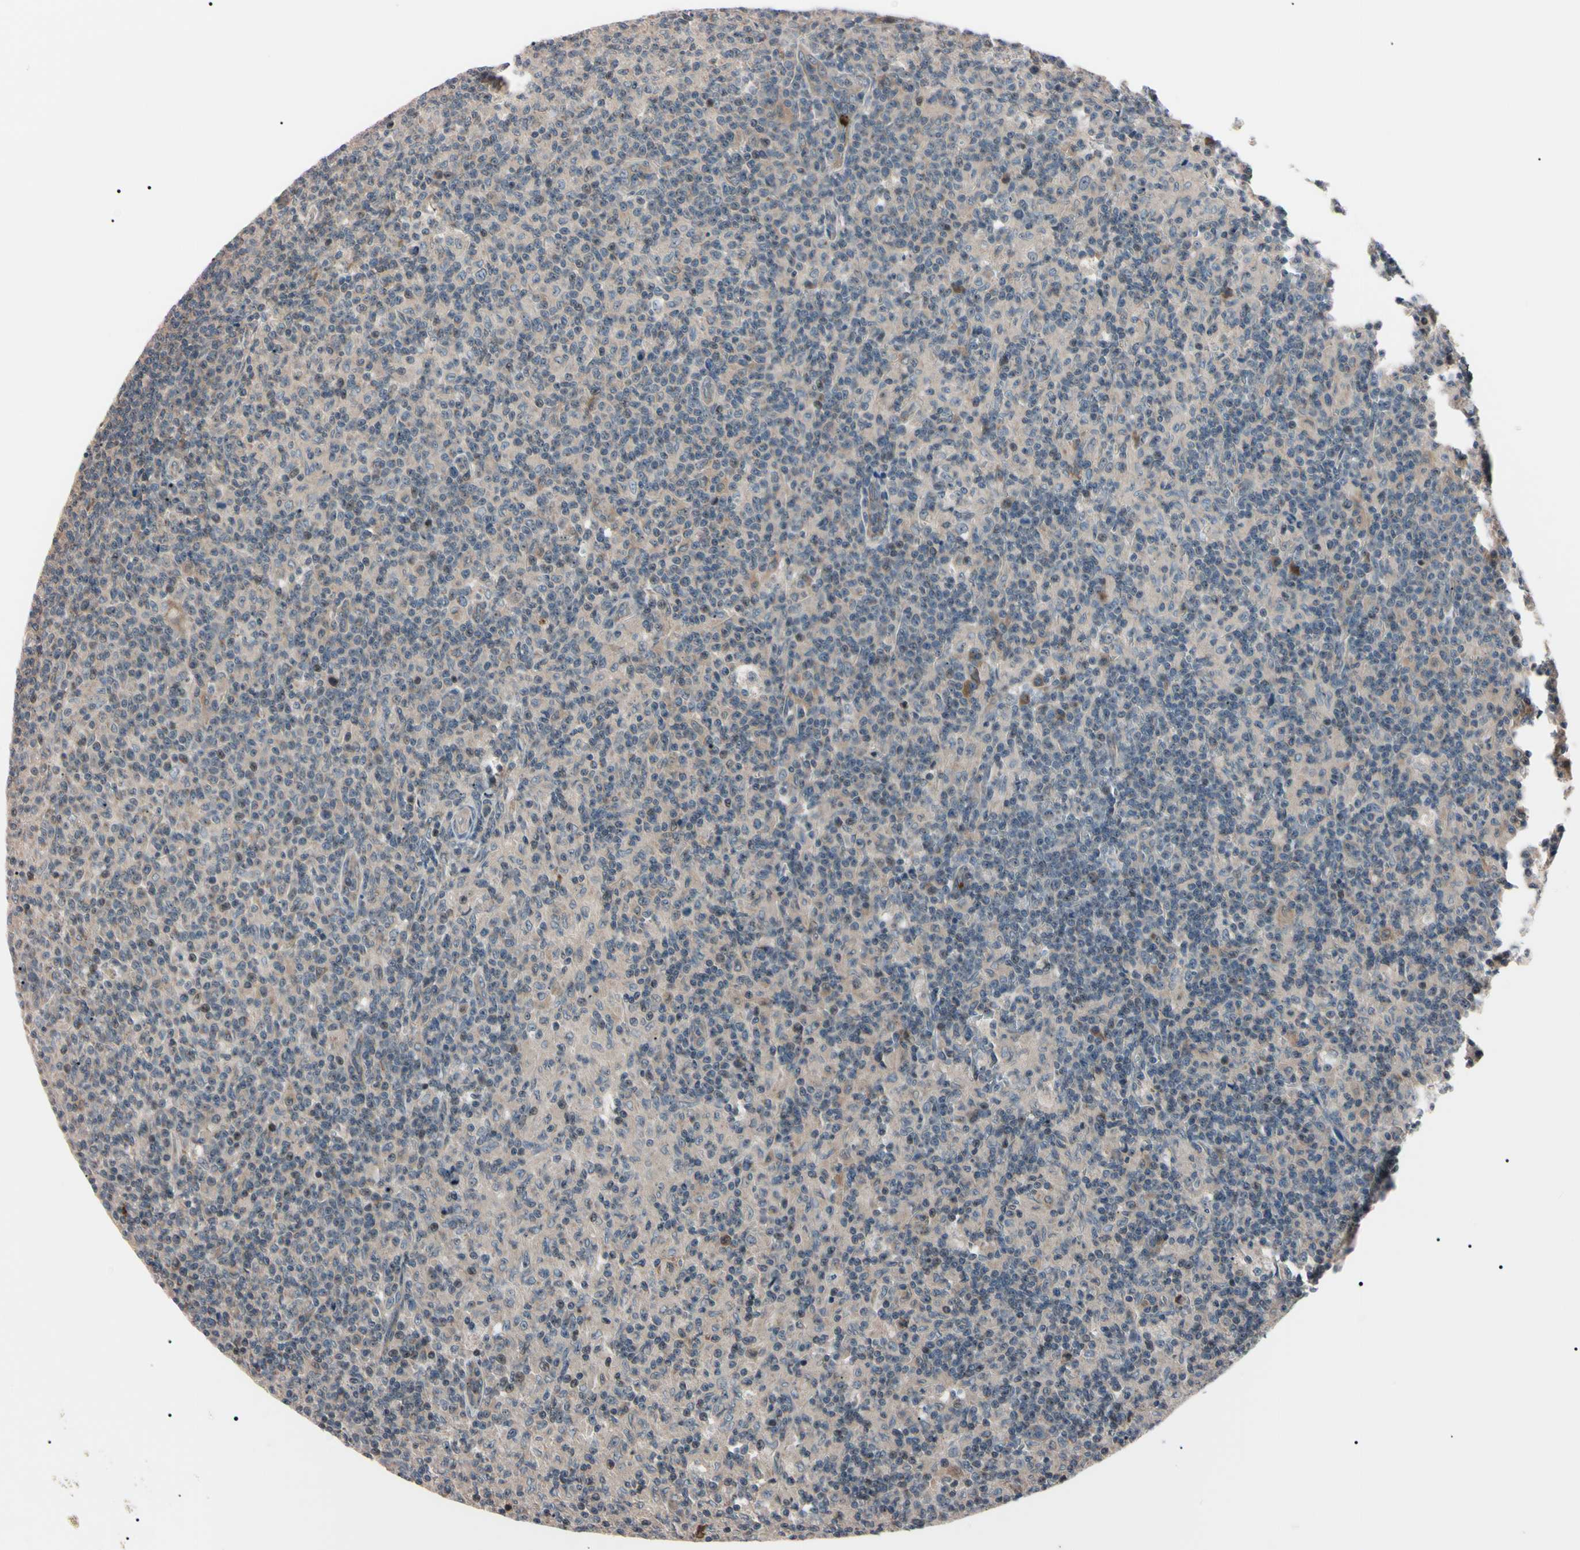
{"staining": {"intensity": "weak", "quantity": "25%-75%", "location": "cytoplasmic/membranous"}, "tissue": "lymph node", "cell_type": "Germinal center cells", "image_type": "normal", "snomed": [{"axis": "morphology", "description": "Normal tissue, NOS"}, {"axis": "morphology", "description": "Inflammation, NOS"}, {"axis": "topography", "description": "Lymph node"}], "caption": "IHC (DAB (3,3'-diaminobenzidine)) staining of benign lymph node exhibits weak cytoplasmic/membranous protein expression in about 25%-75% of germinal center cells. (DAB (3,3'-diaminobenzidine) IHC, brown staining for protein, blue staining for nuclei).", "gene": "TRAF5", "patient": {"sex": "male", "age": 55}}